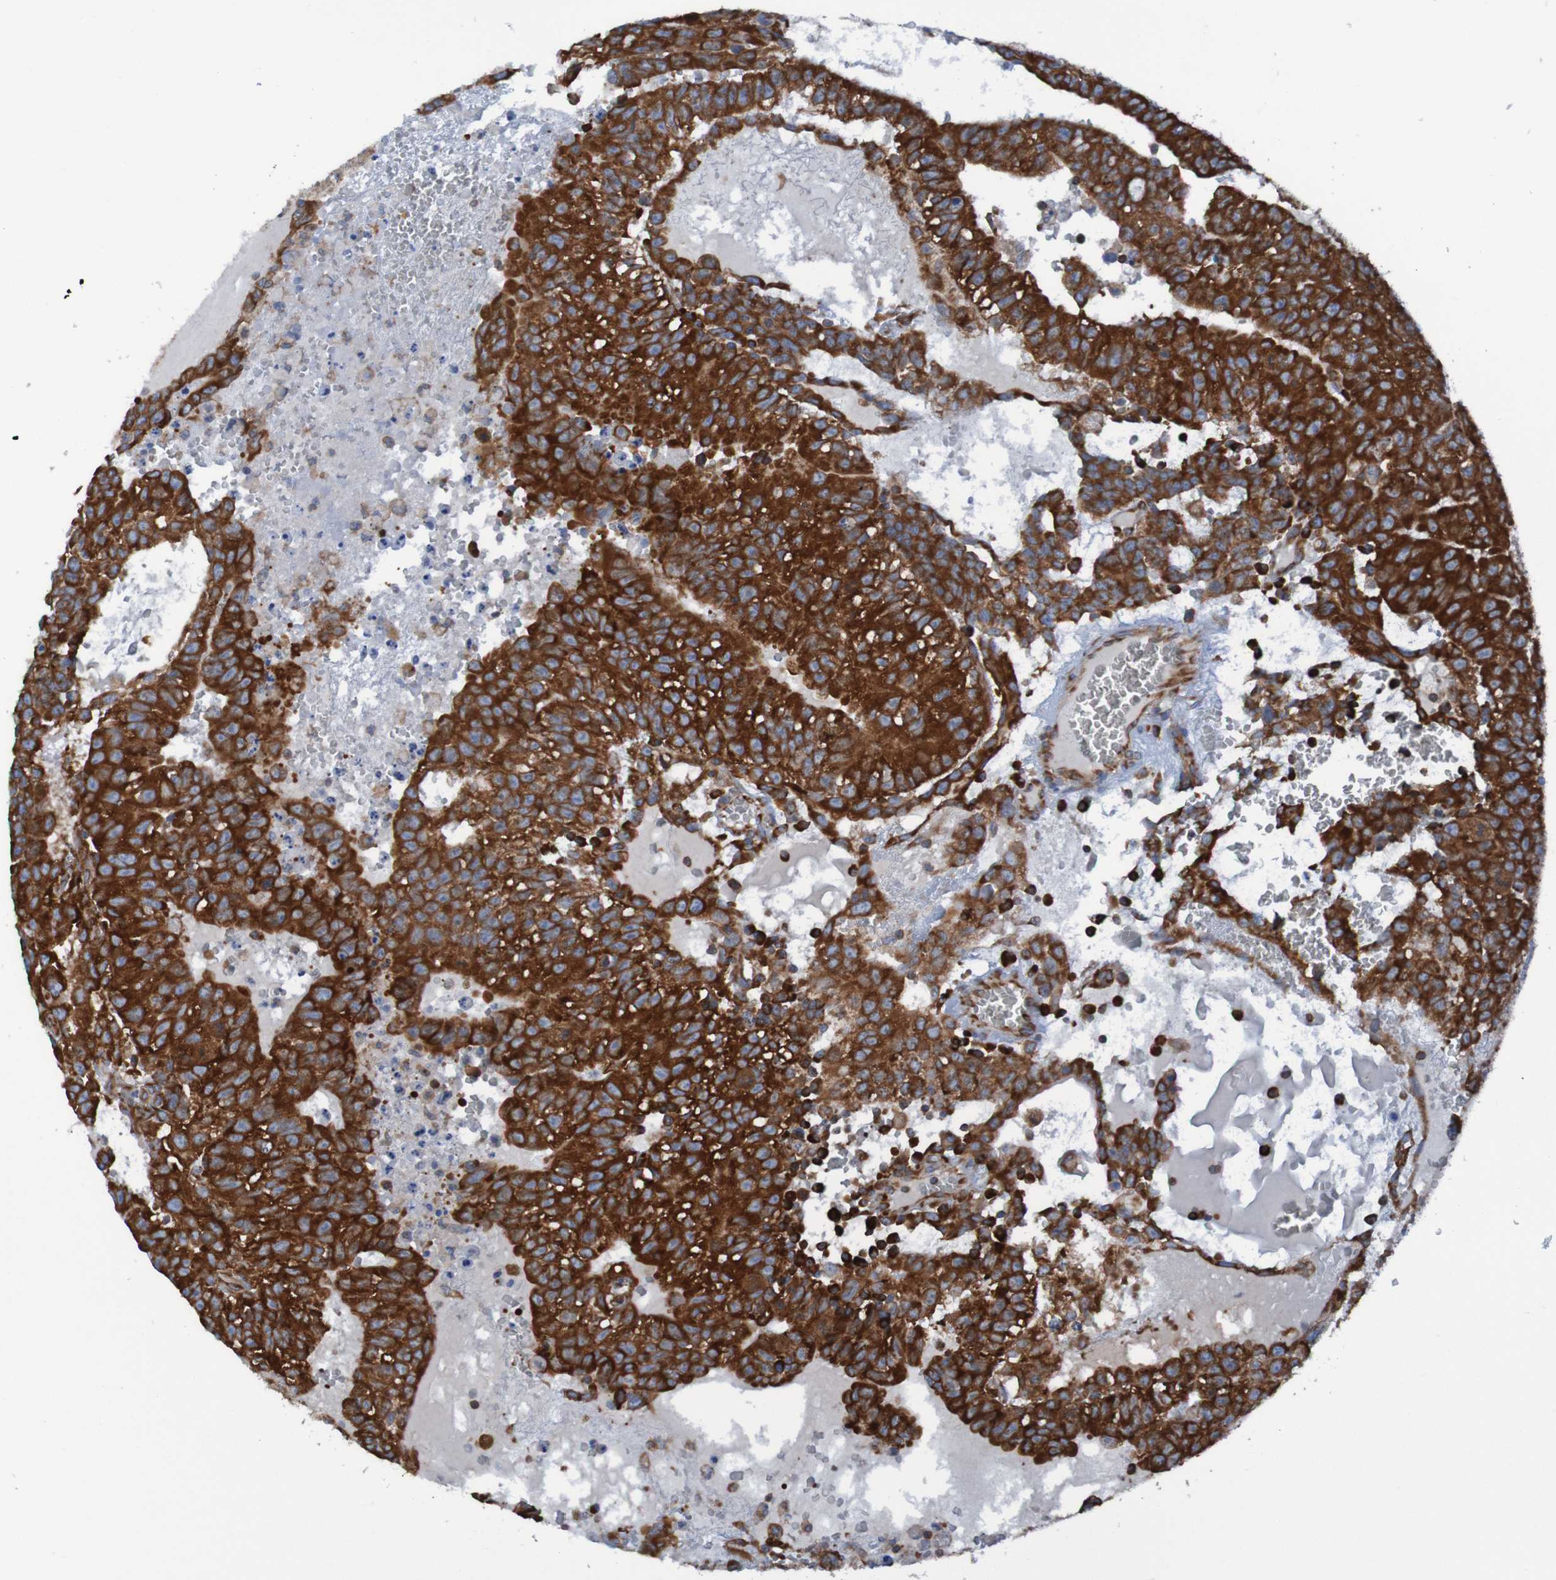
{"staining": {"intensity": "strong", "quantity": ">75%", "location": "cytoplasmic/membranous"}, "tissue": "testis cancer", "cell_type": "Tumor cells", "image_type": "cancer", "snomed": [{"axis": "morphology", "description": "Seminoma, NOS"}, {"axis": "morphology", "description": "Carcinoma, Embryonal, NOS"}, {"axis": "topography", "description": "Testis"}], "caption": "Testis cancer was stained to show a protein in brown. There is high levels of strong cytoplasmic/membranous expression in approximately >75% of tumor cells. The protein is stained brown, and the nuclei are stained in blue (DAB (3,3'-diaminobenzidine) IHC with brightfield microscopy, high magnification).", "gene": "RPL10", "patient": {"sex": "male", "age": 52}}